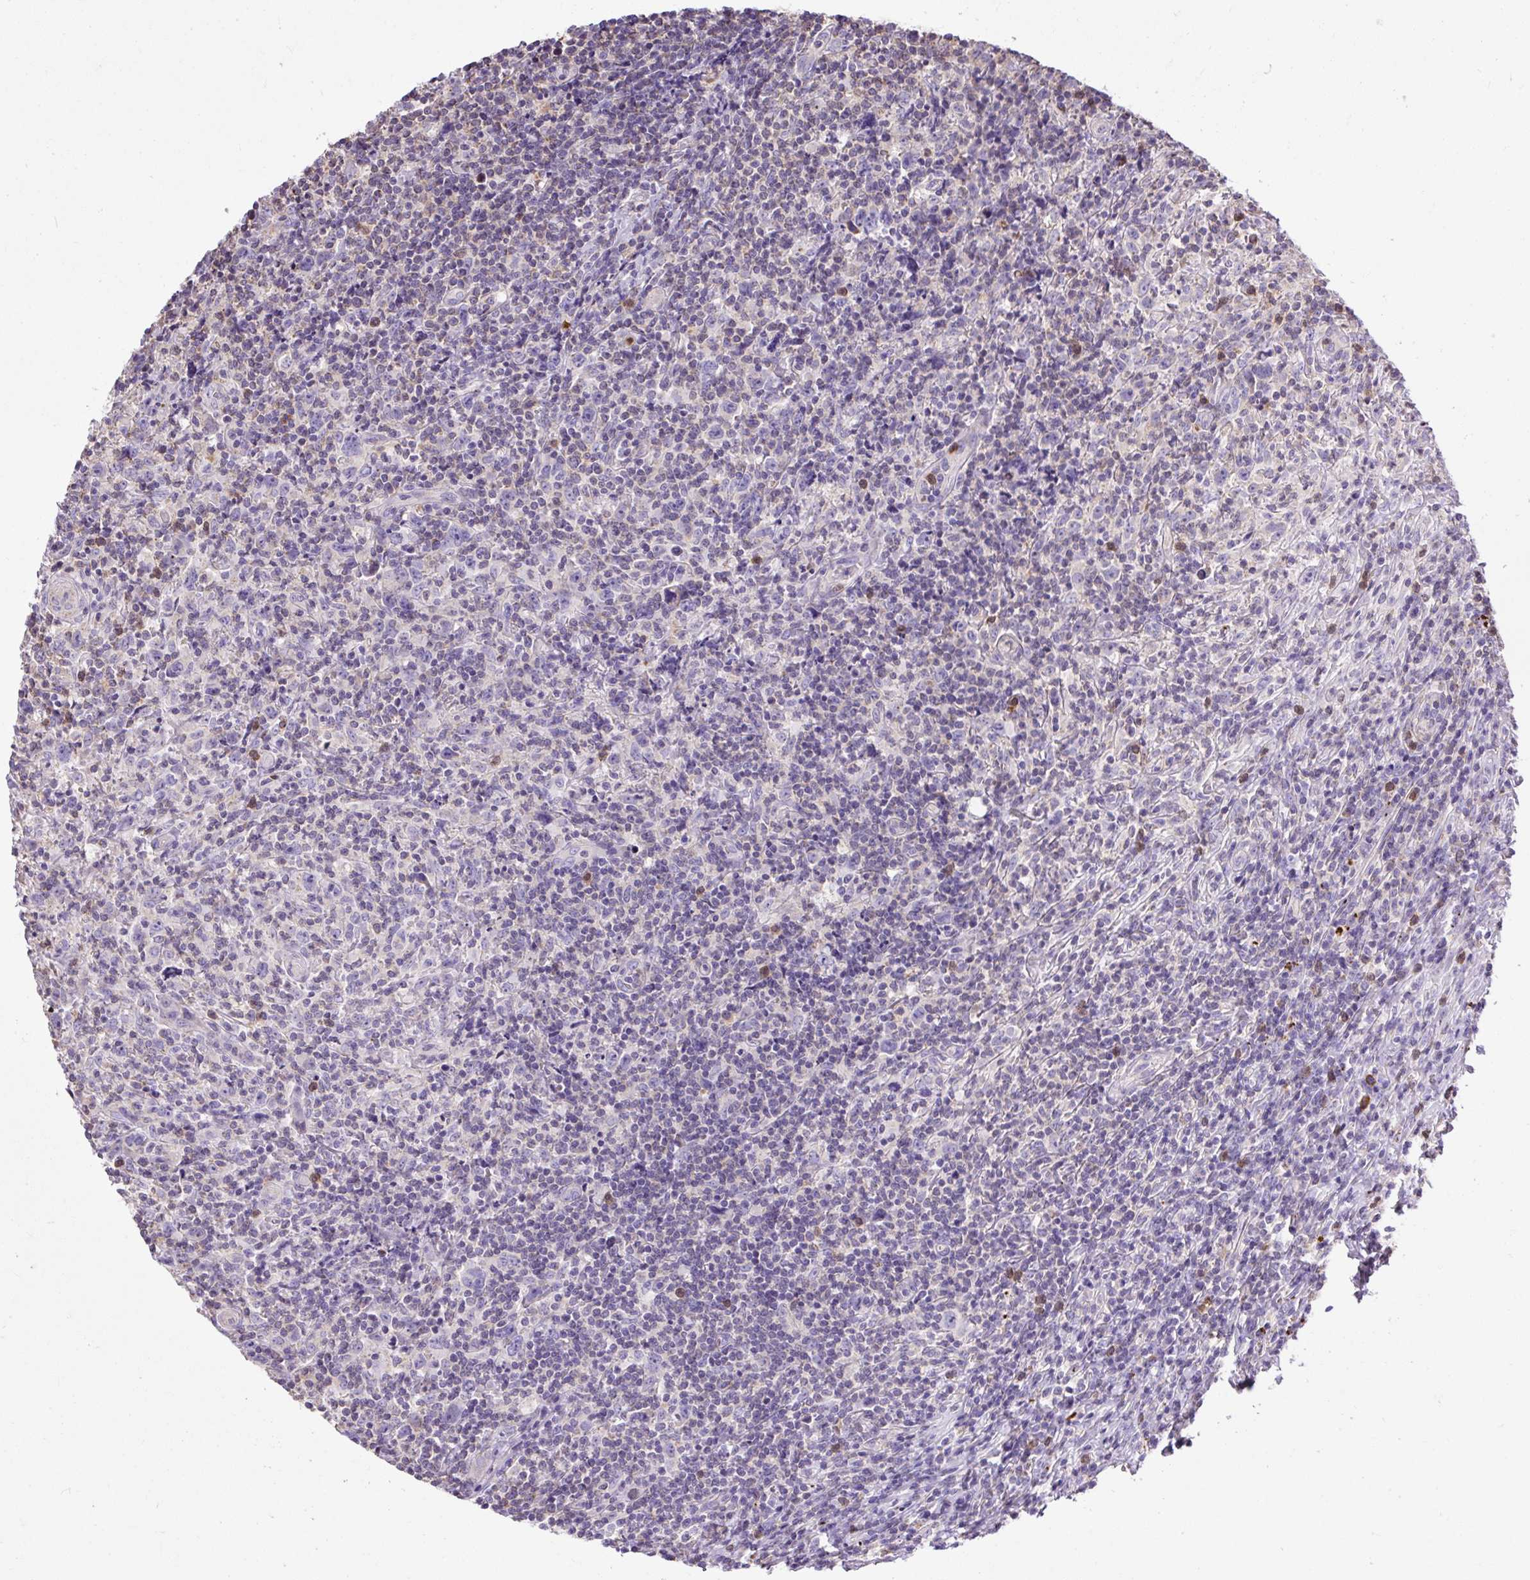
{"staining": {"intensity": "negative", "quantity": "none", "location": "none"}, "tissue": "lymphoma", "cell_type": "Tumor cells", "image_type": "cancer", "snomed": [{"axis": "morphology", "description": "Hodgkin's disease, NOS"}, {"axis": "topography", "description": "Lymph node"}], "caption": "A high-resolution photomicrograph shows IHC staining of Hodgkin's disease, which displays no significant staining in tumor cells.", "gene": "CFAP47", "patient": {"sex": "female", "age": 18}}